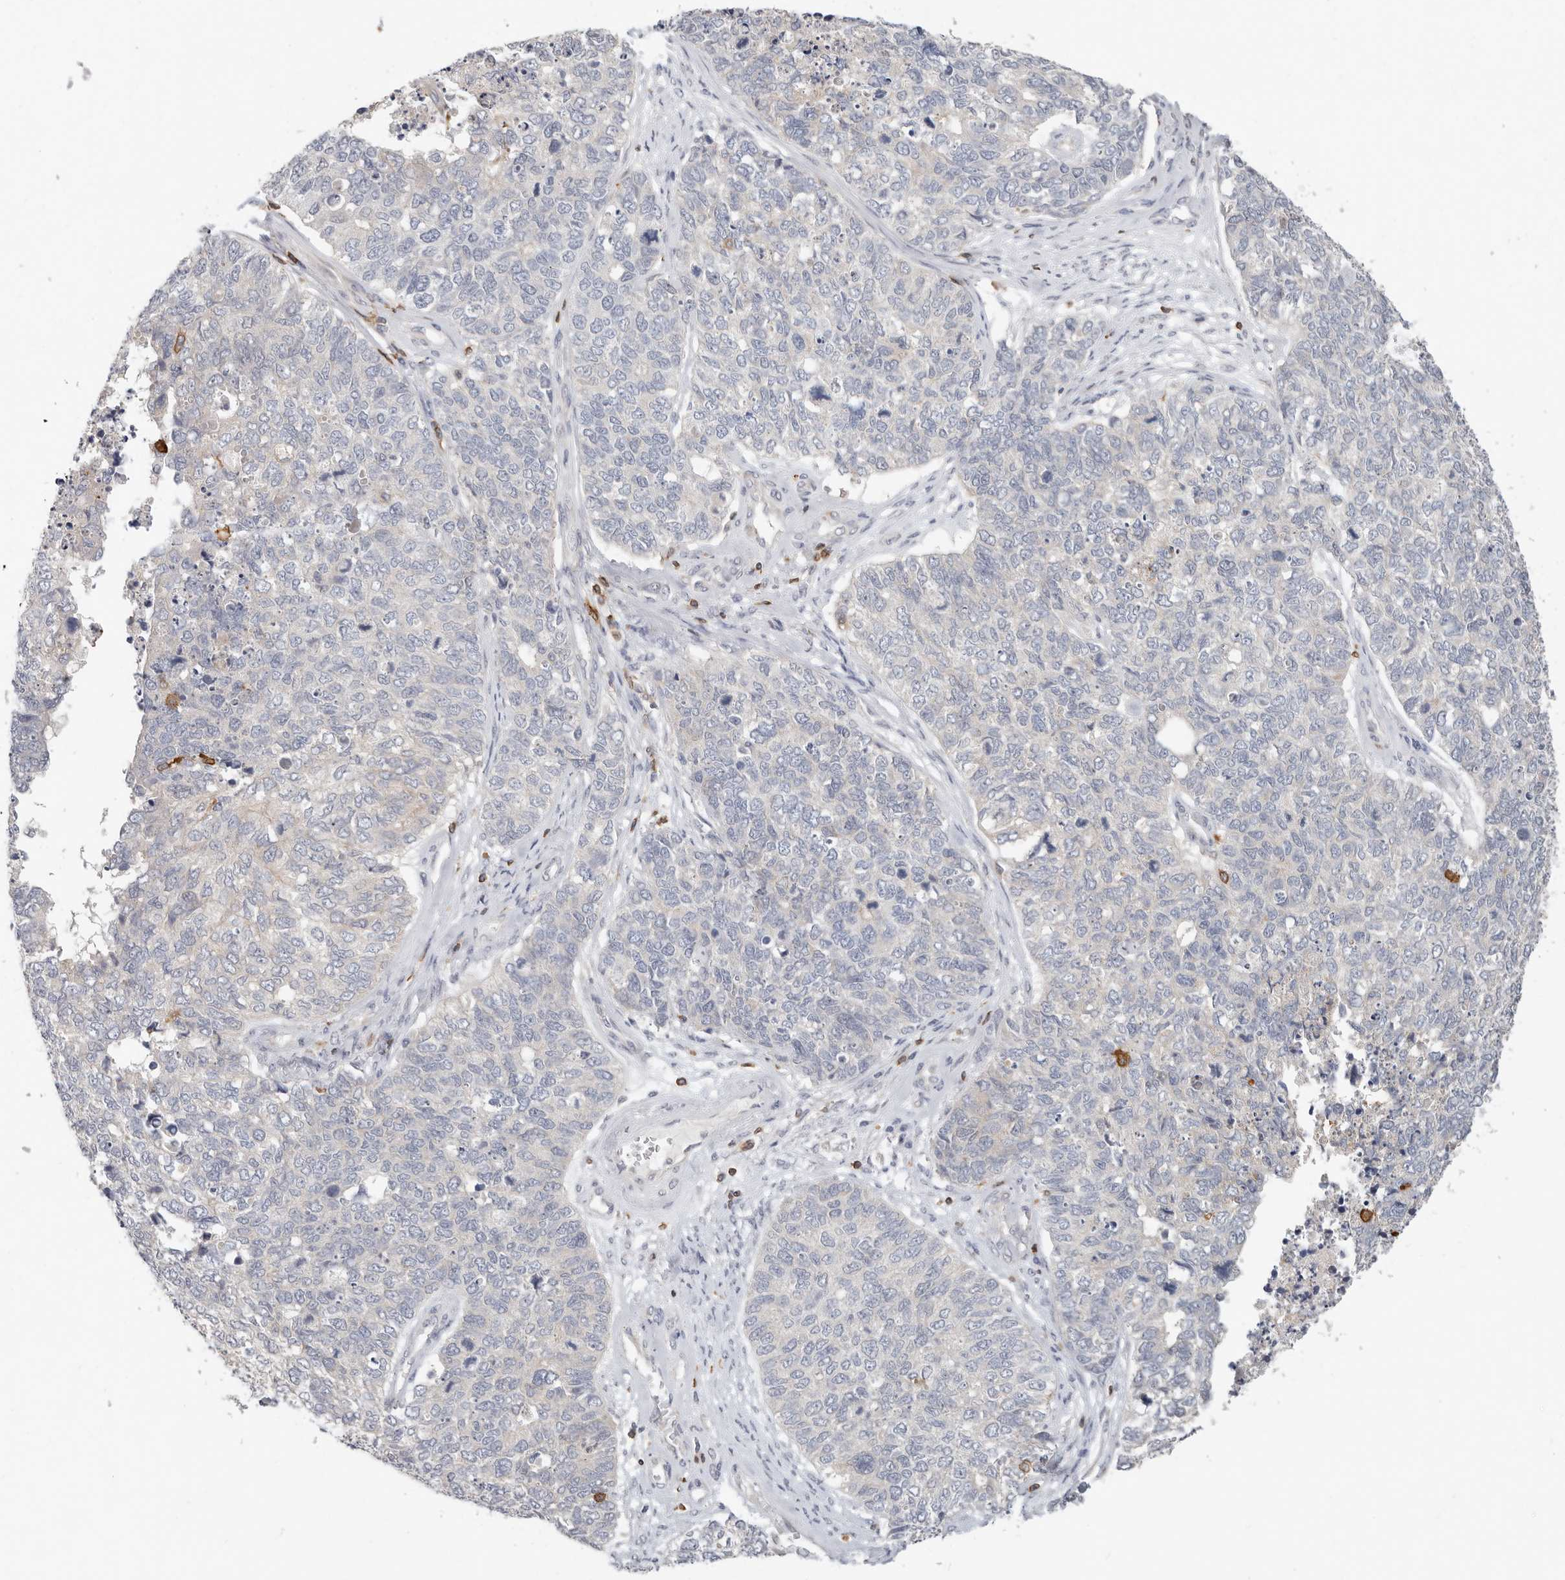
{"staining": {"intensity": "negative", "quantity": "none", "location": "none"}, "tissue": "cervical cancer", "cell_type": "Tumor cells", "image_type": "cancer", "snomed": [{"axis": "morphology", "description": "Squamous cell carcinoma, NOS"}, {"axis": "topography", "description": "Cervix"}], "caption": "IHC micrograph of cervical cancer (squamous cell carcinoma) stained for a protein (brown), which demonstrates no expression in tumor cells.", "gene": "TMEM63B", "patient": {"sex": "female", "age": 63}}